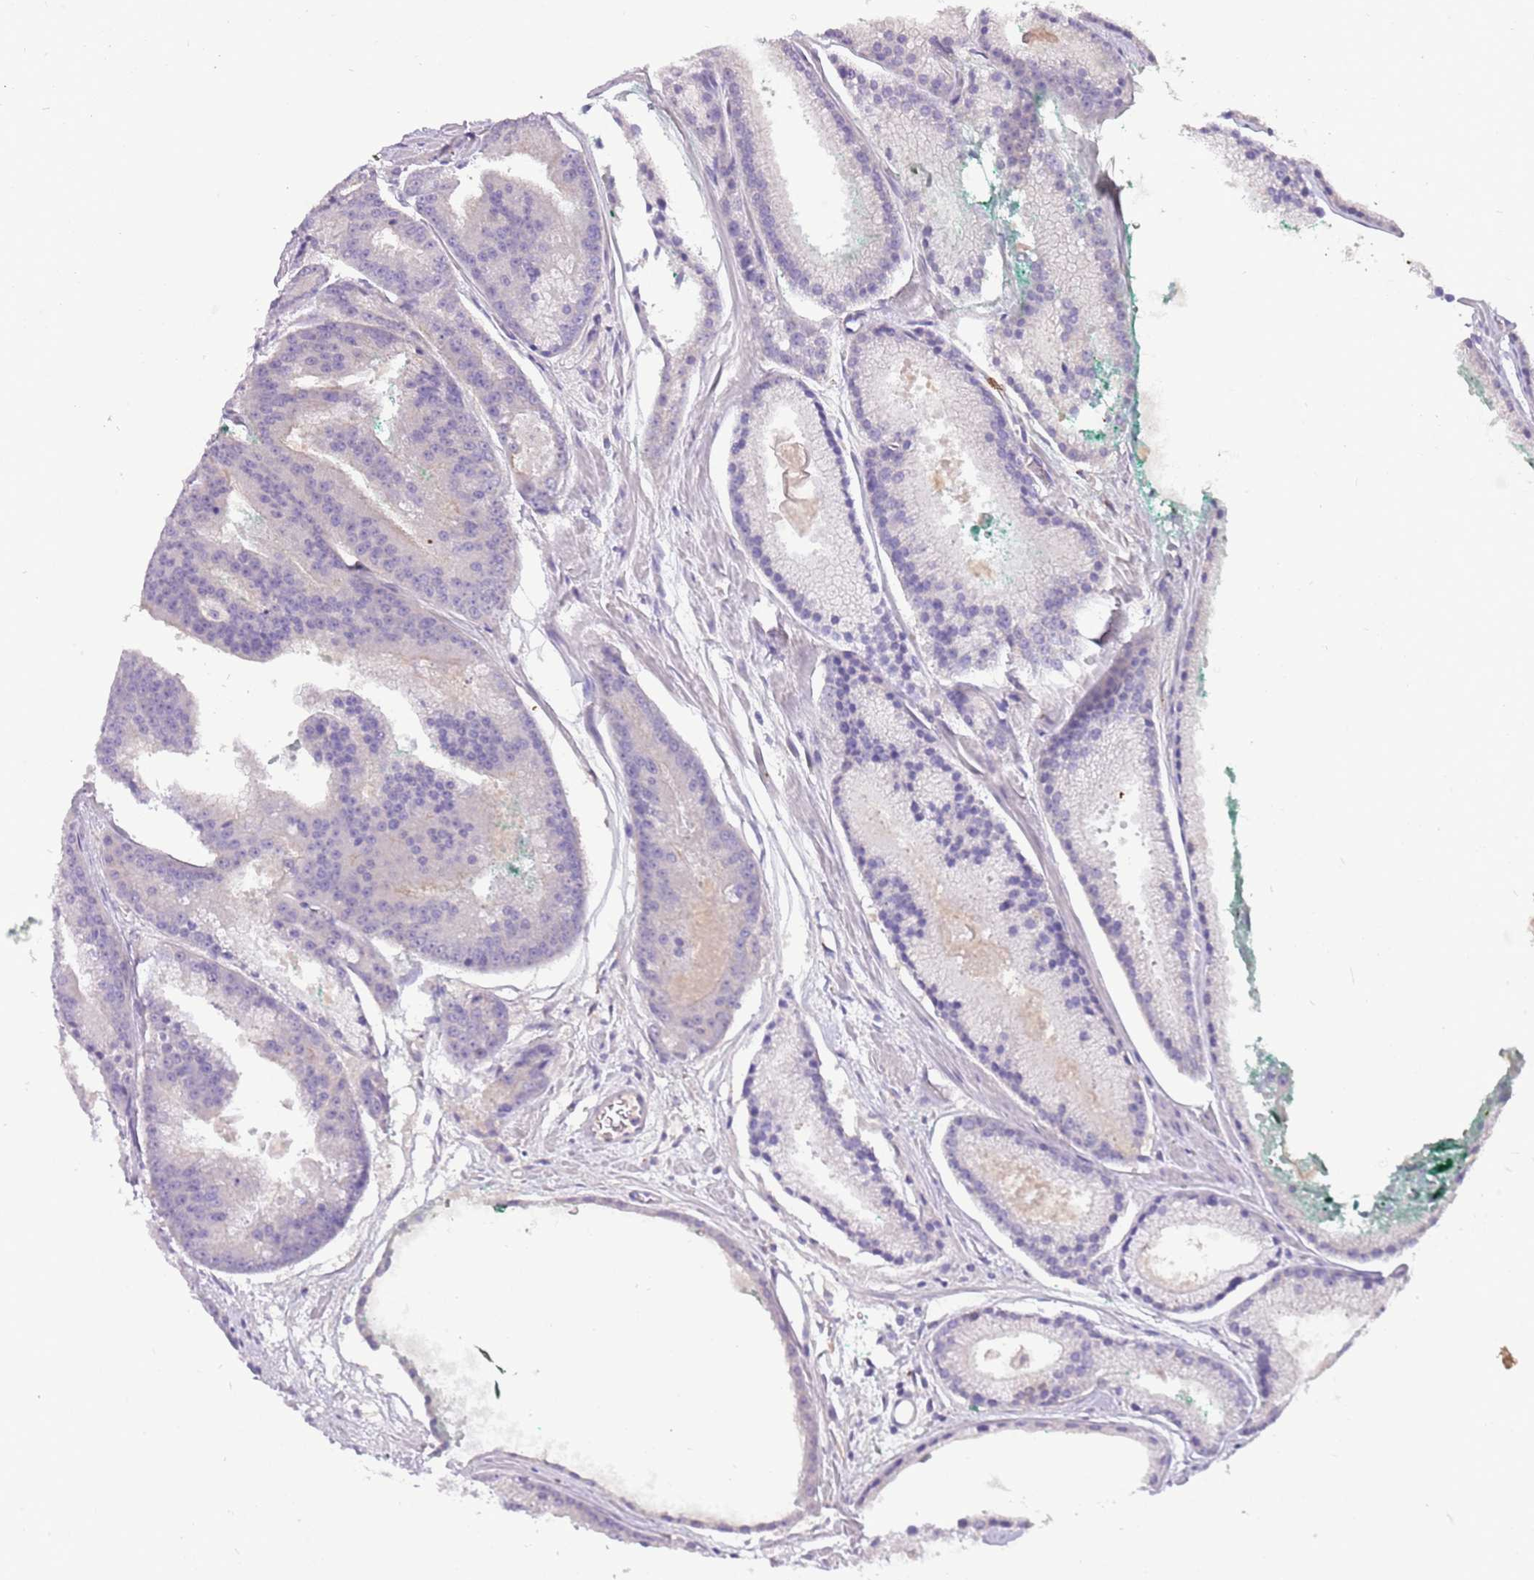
{"staining": {"intensity": "negative", "quantity": "none", "location": "none"}, "tissue": "prostate cancer", "cell_type": "Tumor cells", "image_type": "cancer", "snomed": [{"axis": "morphology", "description": "Adenocarcinoma, High grade"}, {"axis": "topography", "description": "Prostate"}], "caption": "IHC photomicrograph of human prostate high-grade adenocarcinoma stained for a protein (brown), which reveals no expression in tumor cells.", "gene": "CFAP73", "patient": {"sex": "male", "age": 61}}